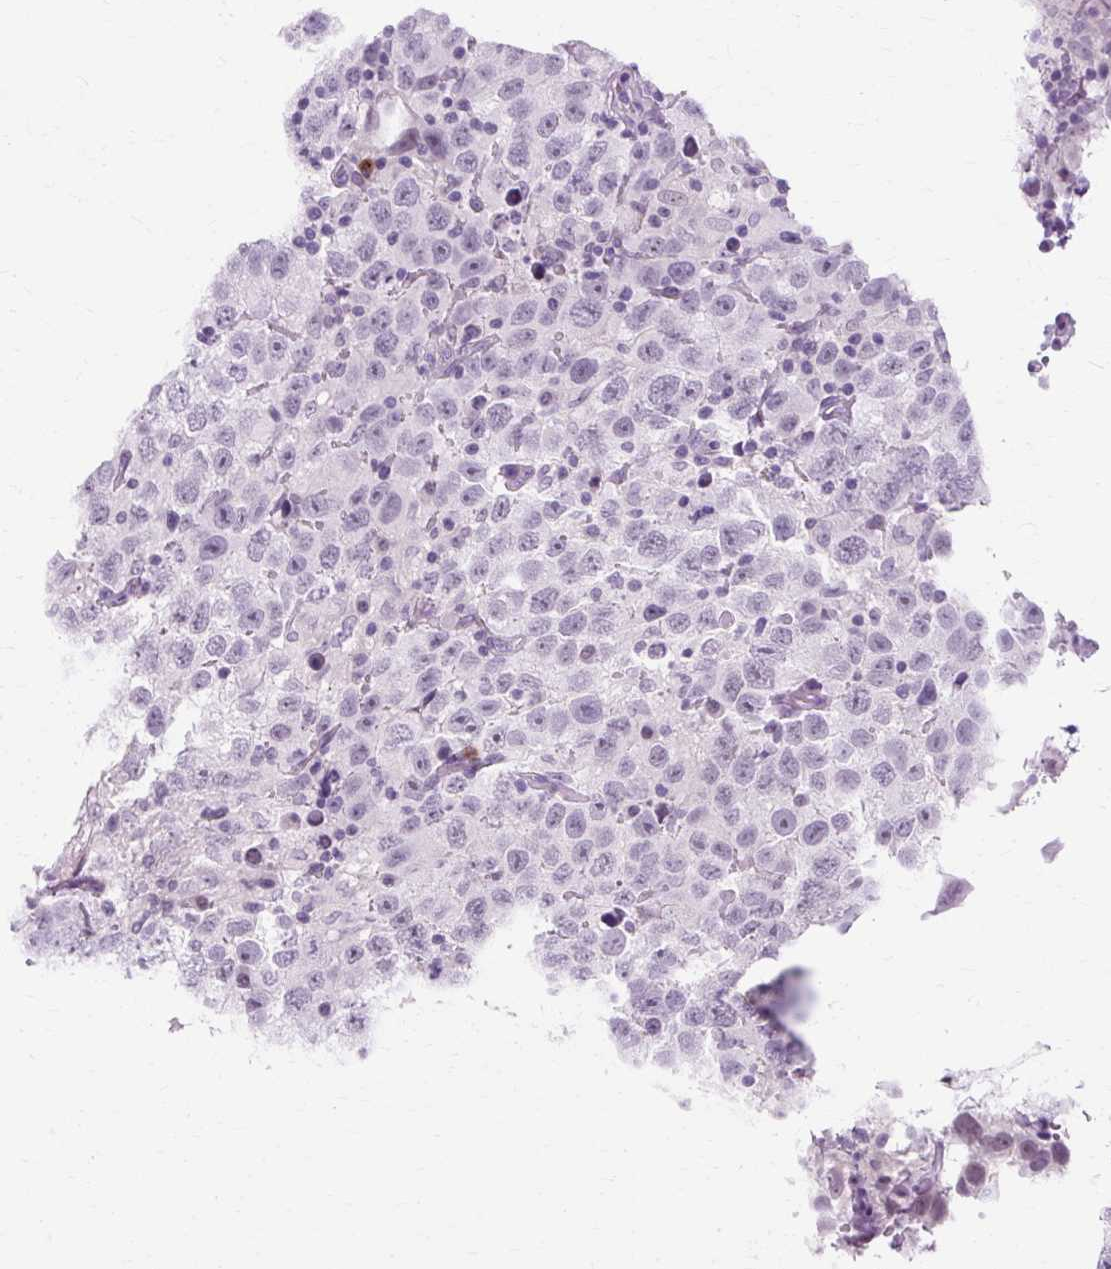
{"staining": {"intensity": "negative", "quantity": "none", "location": "none"}, "tissue": "testis cancer", "cell_type": "Tumor cells", "image_type": "cancer", "snomed": [{"axis": "morphology", "description": "Seminoma, NOS"}, {"axis": "topography", "description": "Testis"}], "caption": "There is no significant positivity in tumor cells of testis seminoma. The staining was performed using DAB to visualize the protein expression in brown, while the nuclei were stained in blue with hematoxylin (Magnification: 20x).", "gene": "RYBP", "patient": {"sex": "male", "age": 41}}